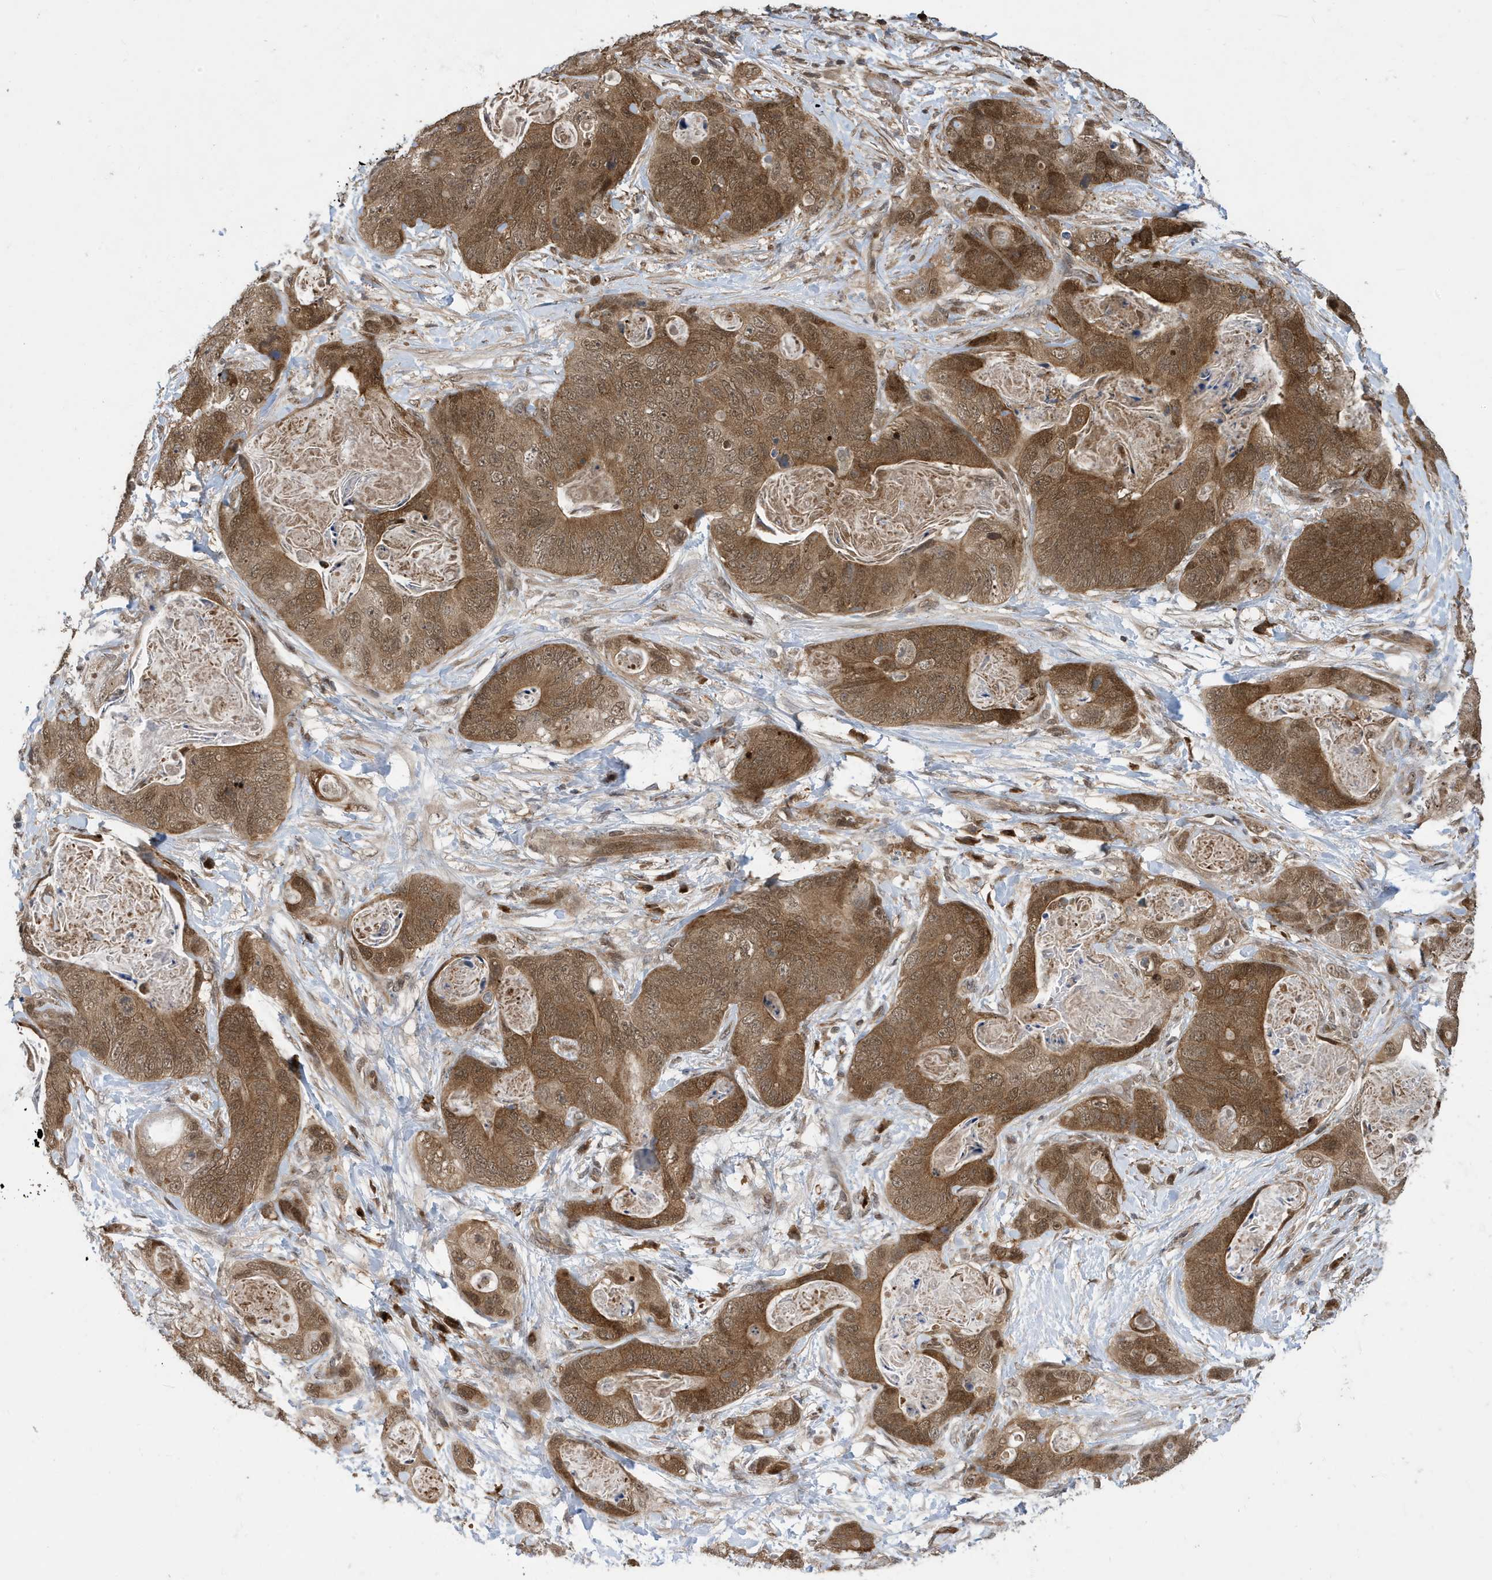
{"staining": {"intensity": "moderate", "quantity": ">75%", "location": "cytoplasmic/membranous,nuclear"}, "tissue": "stomach cancer", "cell_type": "Tumor cells", "image_type": "cancer", "snomed": [{"axis": "morphology", "description": "Adenocarcinoma, NOS"}, {"axis": "topography", "description": "Stomach"}], "caption": "Protein staining of stomach cancer (adenocarcinoma) tissue displays moderate cytoplasmic/membranous and nuclear expression in approximately >75% of tumor cells. (DAB (3,3'-diaminobenzidine) IHC with brightfield microscopy, high magnification).", "gene": "UBQLN1", "patient": {"sex": "female", "age": 89}}